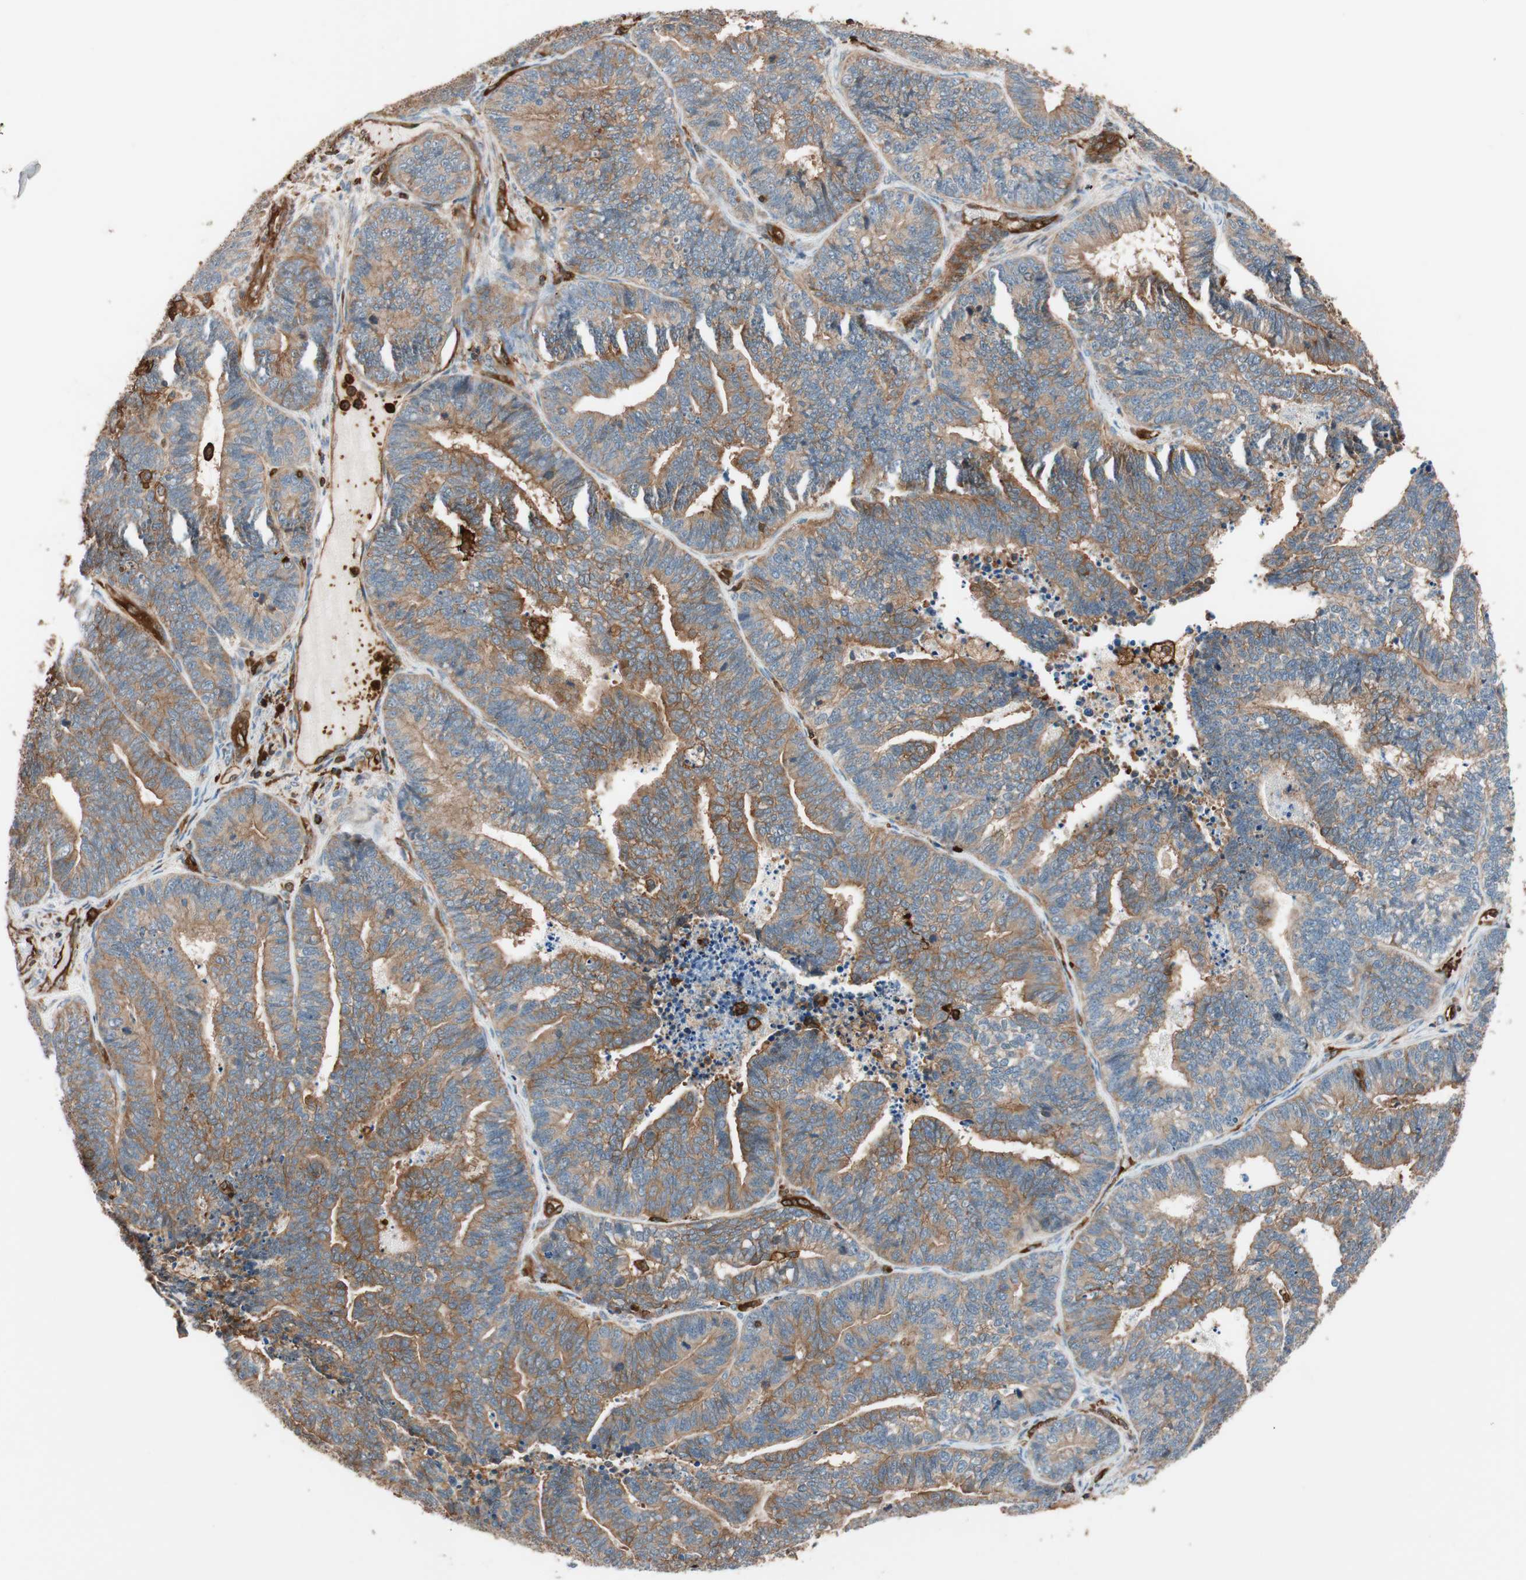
{"staining": {"intensity": "moderate", "quantity": ">75%", "location": "cytoplasmic/membranous"}, "tissue": "endometrial cancer", "cell_type": "Tumor cells", "image_type": "cancer", "snomed": [{"axis": "morphology", "description": "Adenocarcinoma, NOS"}, {"axis": "topography", "description": "Endometrium"}], "caption": "There is medium levels of moderate cytoplasmic/membranous expression in tumor cells of endometrial adenocarcinoma, as demonstrated by immunohistochemical staining (brown color).", "gene": "VASP", "patient": {"sex": "female", "age": 70}}